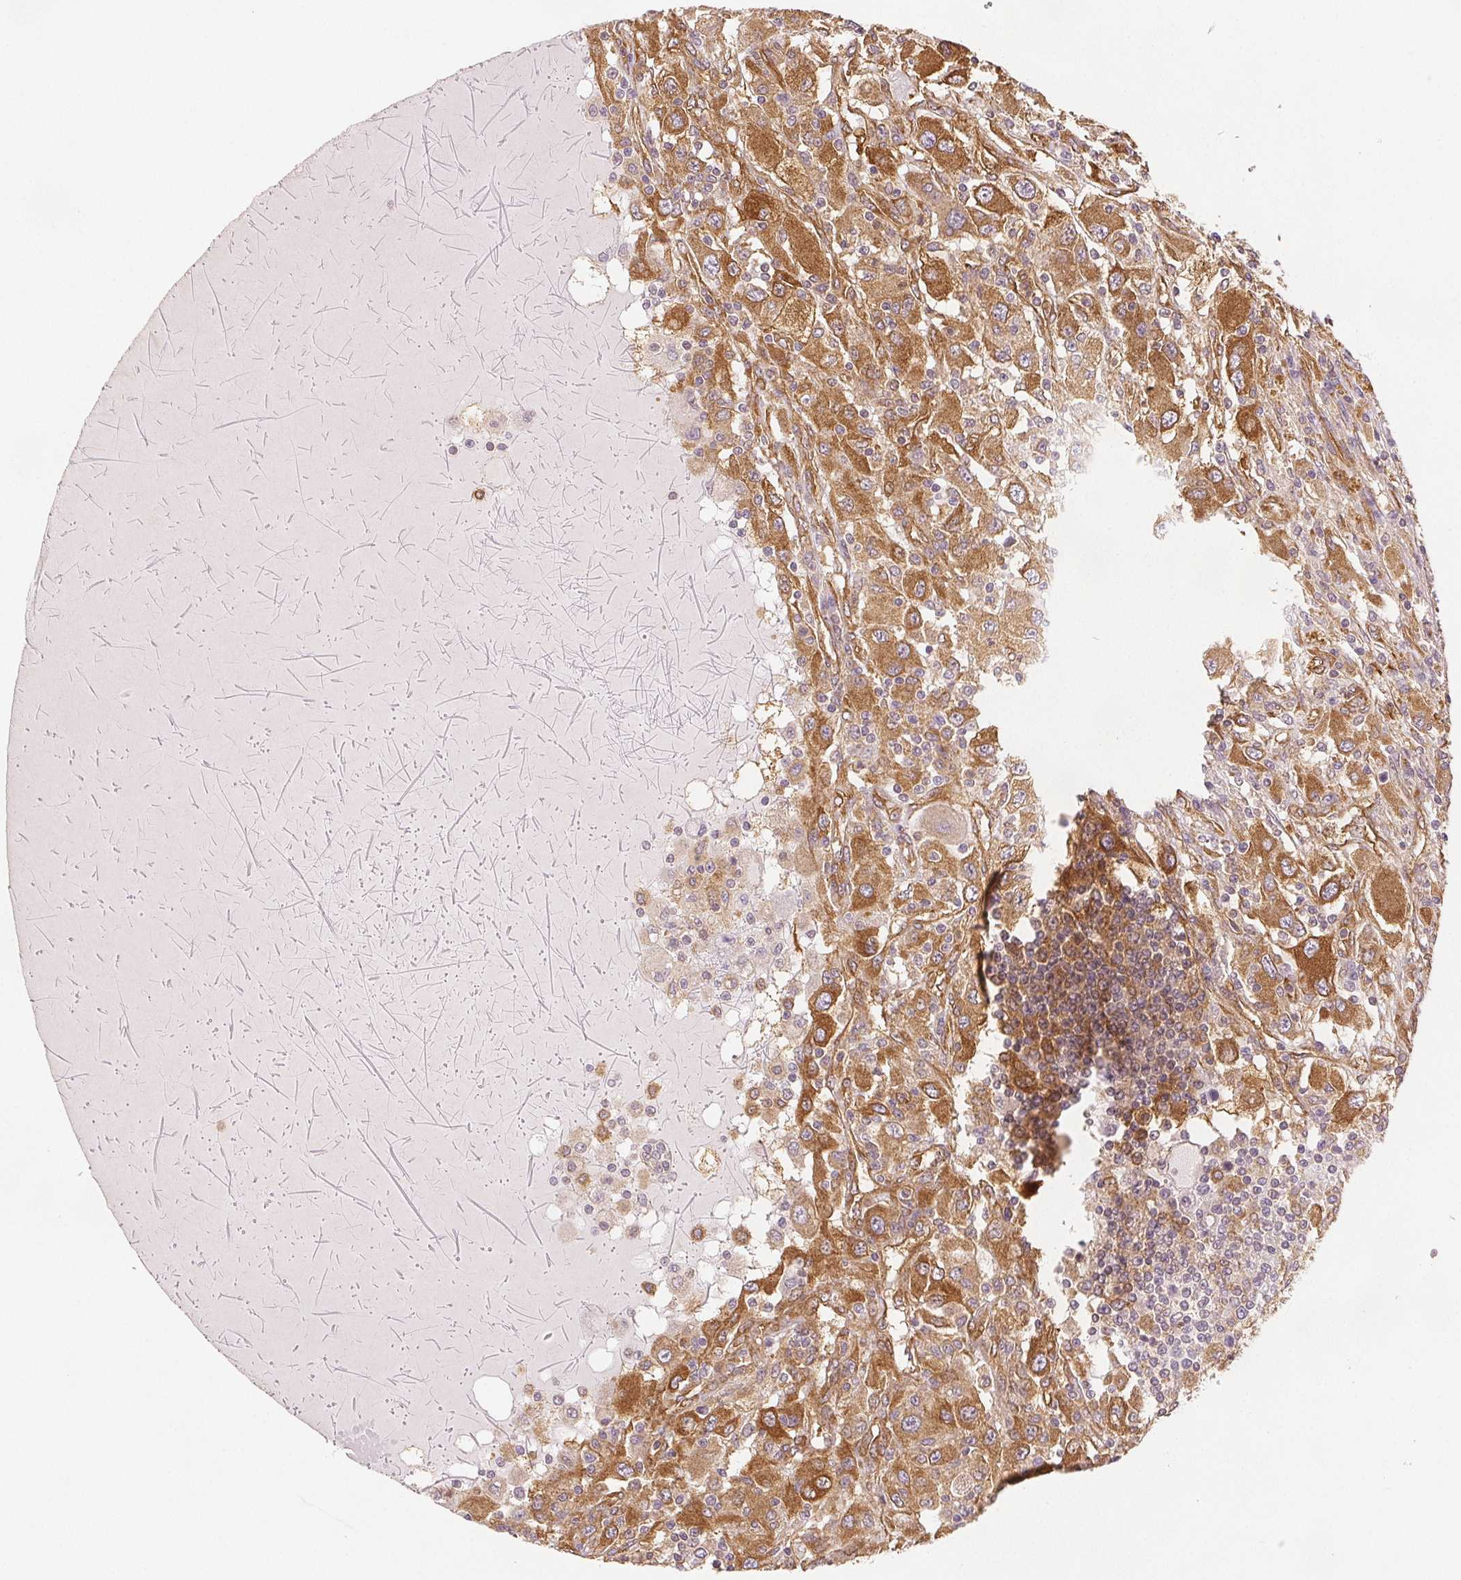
{"staining": {"intensity": "moderate", "quantity": ">75%", "location": "cytoplasmic/membranous"}, "tissue": "renal cancer", "cell_type": "Tumor cells", "image_type": "cancer", "snomed": [{"axis": "morphology", "description": "Adenocarcinoma, NOS"}, {"axis": "topography", "description": "Kidney"}], "caption": "An immunohistochemistry (IHC) image of tumor tissue is shown. Protein staining in brown highlights moderate cytoplasmic/membranous positivity in renal cancer (adenocarcinoma) within tumor cells.", "gene": "DIAPH2", "patient": {"sex": "female", "age": 67}}